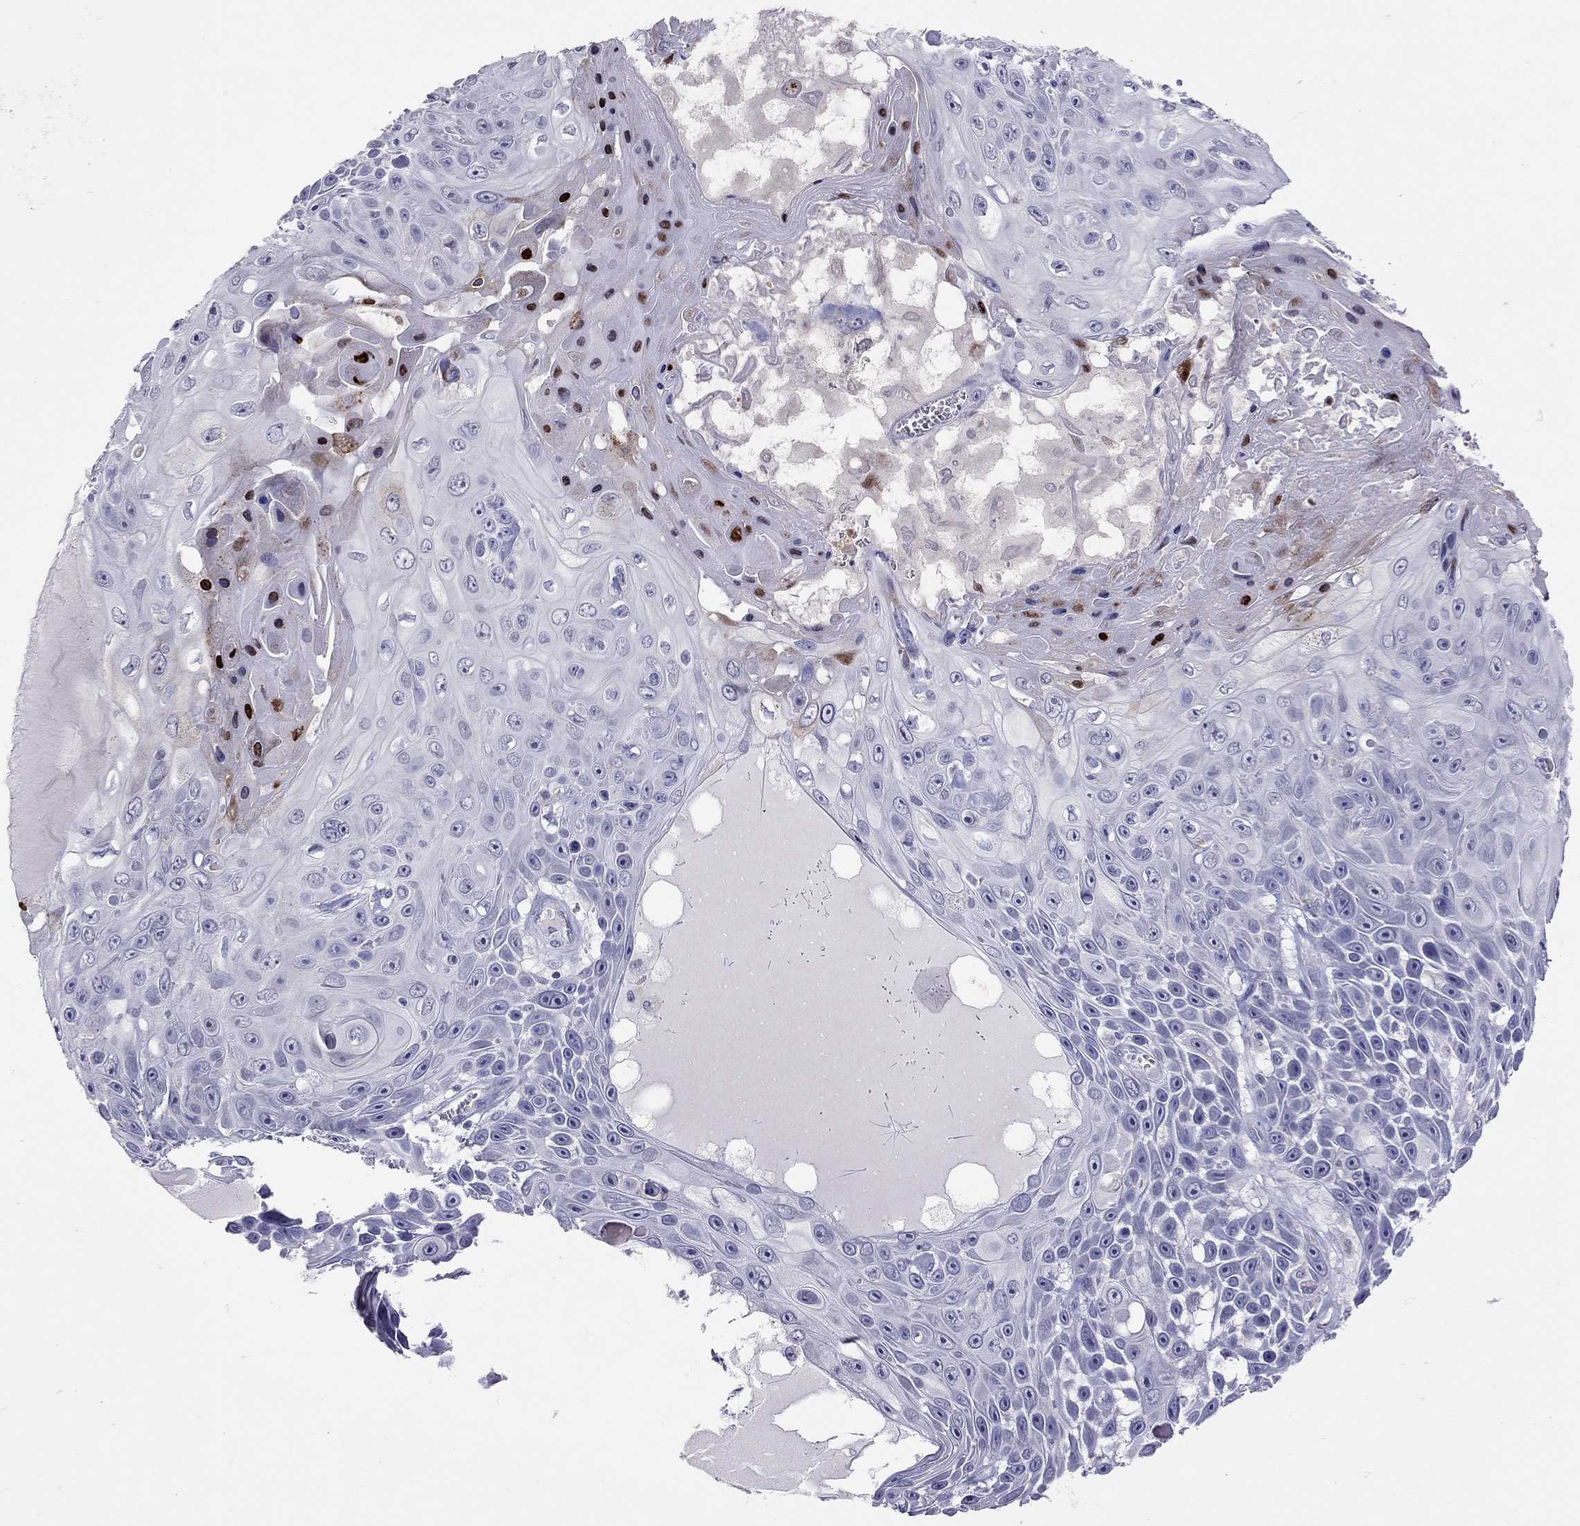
{"staining": {"intensity": "negative", "quantity": "none", "location": "none"}, "tissue": "skin cancer", "cell_type": "Tumor cells", "image_type": "cancer", "snomed": [{"axis": "morphology", "description": "Squamous cell carcinoma, NOS"}, {"axis": "topography", "description": "Skin"}], "caption": "The immunohistochemistry photomicrograph has no significant staining in tumor cells of skin cancer (squamous cell carcinoma) tissue.", "gene": "SLAMF1", "patient": {"sex": "male", "age": 82}}